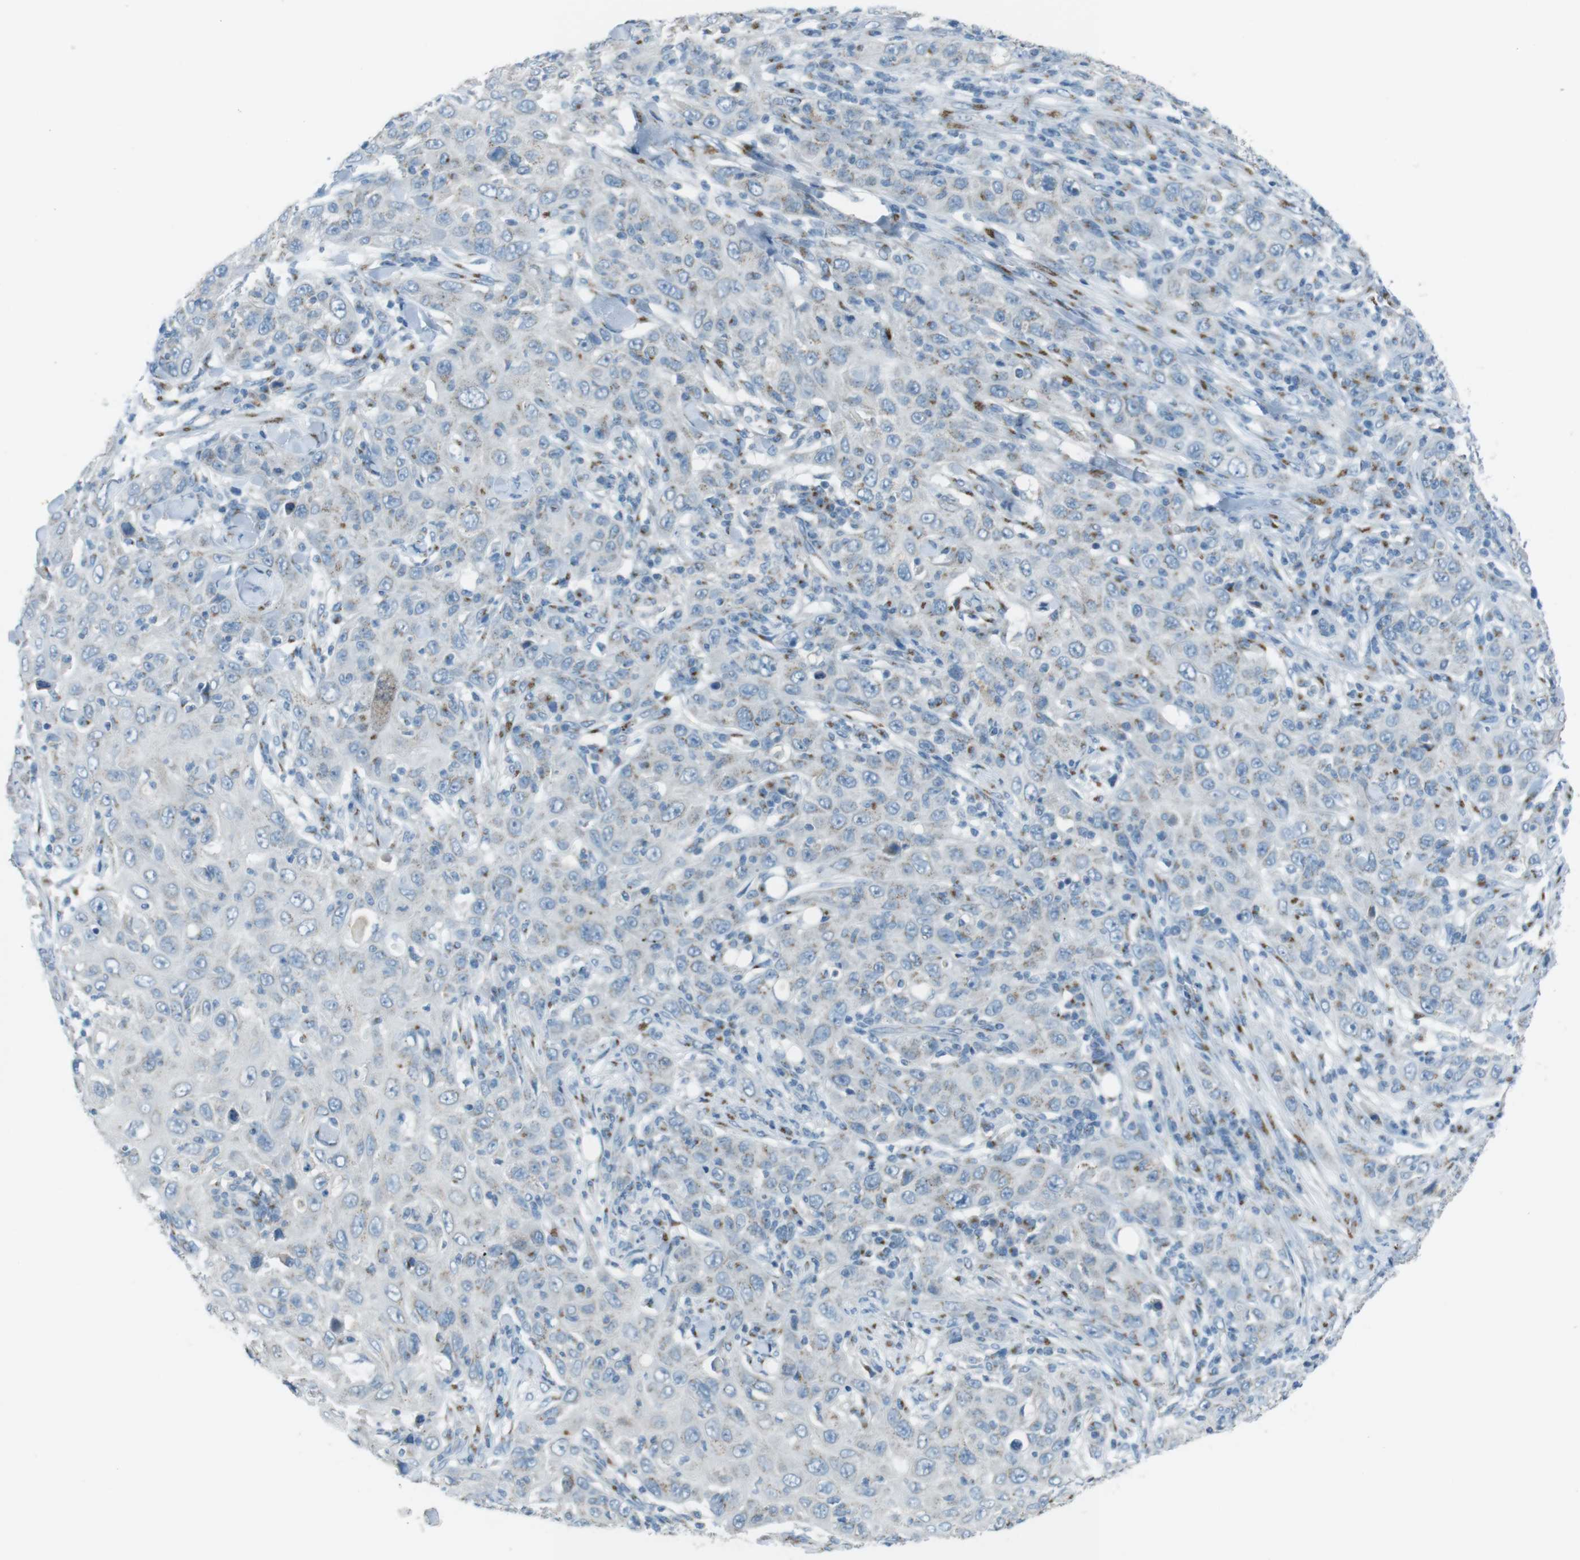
{"staining": {"intensity": "negative", "quantity": "none", "location": "none"}, "tissue": "skin cancer", "cell_type": "Tumor cells", "image_type": "cancer", "snomed": [{"axis": "morphology", "description": "Squamous cell carcinoma, NOS"}, {"axis": "topography", "description": "Skin"}], "caption": "DAB immunohistochemical staining of human squamous cell carcinoma (skin) shows no significant expression in tumor cells. (DAB IHC with hematoxylin counter stain).", "gene": "TXNDC15", "patient": {"sex": "female", "age": 88}}